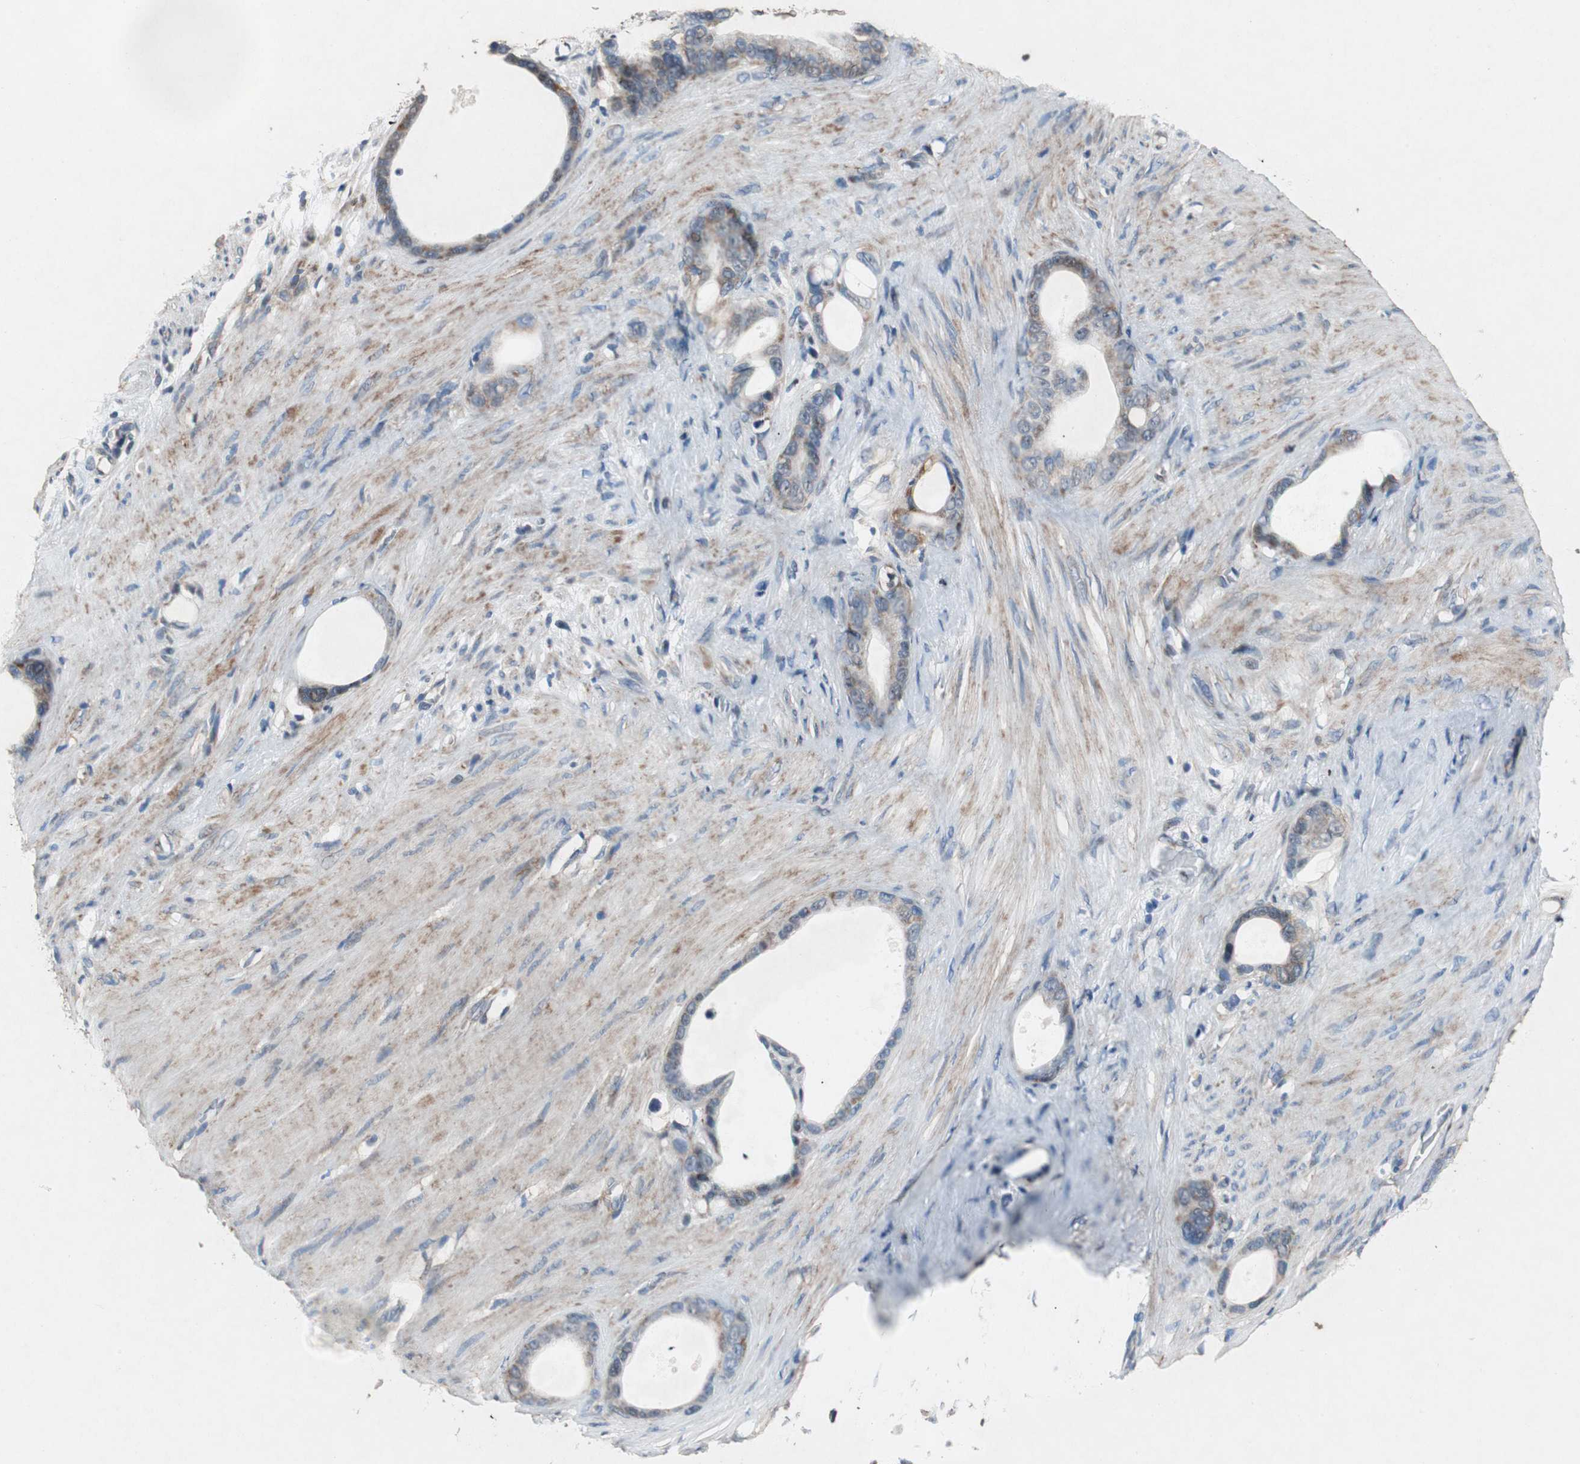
{"staining": {"intensity": "moderate", "quantity": "25%-75%", "location": "cytoplasmic/membranous"}, "tissue": "stomach cancer", "cell_type": "Tumor cells", "image_type": "cancer", "snomed": [{"axis": "morphology", "description": "Adenocarcinoma, NOS"}, {"axis": "topography", "description": "Stomach"}], "caption": "Human stomach adenocarcinoma stained for a protein (brown) demonstrates moderate cytoplasmic/membranous positive staining in approximately 25%-75% of tumor cells.", "gene": "RPL35", "patient": {"sex": "female", "age": 75}}